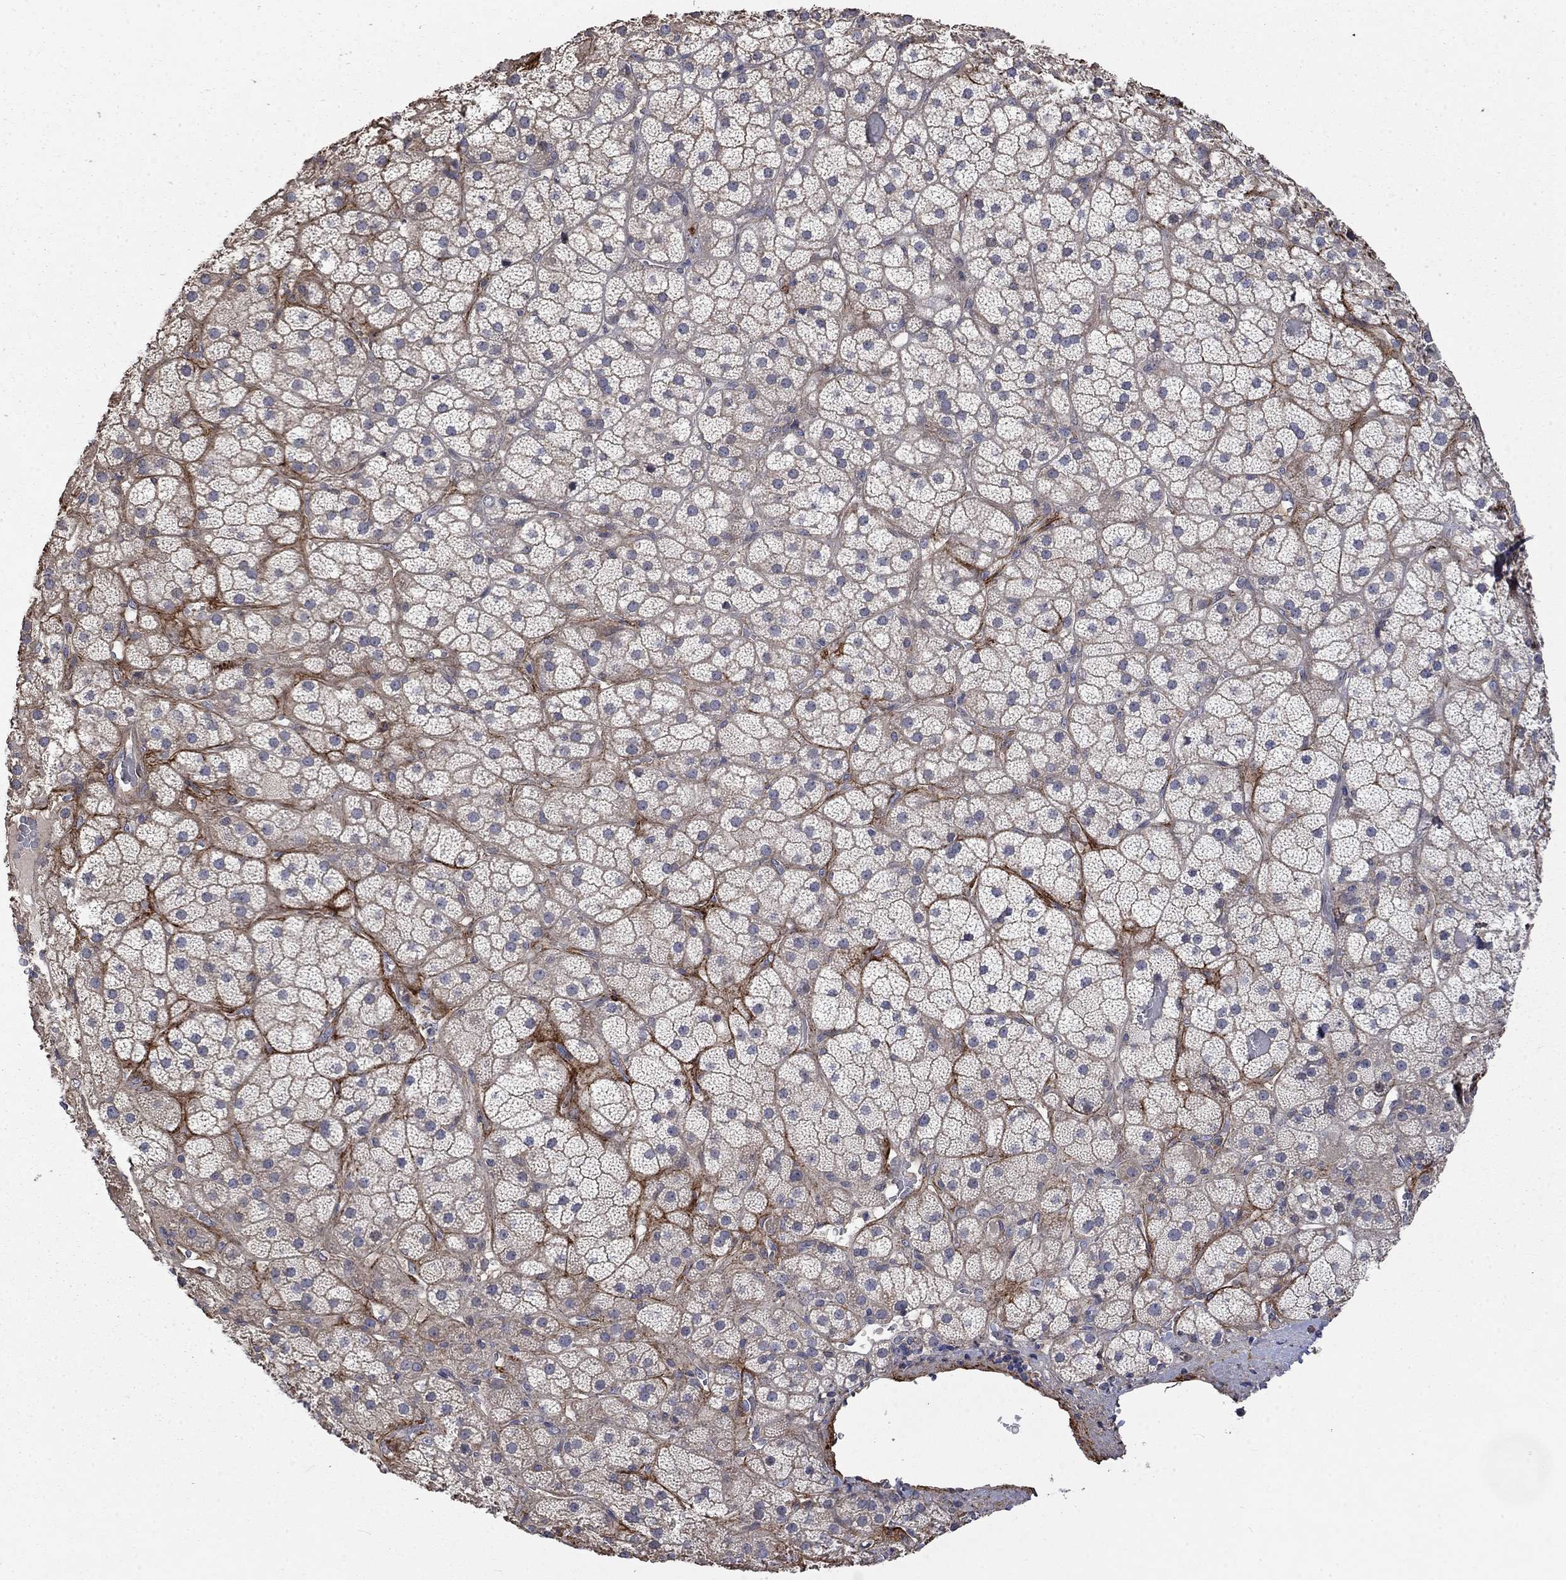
{"staining": {"intensity": "negative", "quantity": "none", "location": "none"}, "tissue": "adrenal gland", "cell_type": "Glandular cells", "image_type": "normal", "snomed": [{"axis": "morphology", "description": "Normal tissue, NOS"}, {"axis": "topography", "description": "Adrenal gland"}], "caption": "Micrograph shows no protein positivity in glandular cells of benign adrenal gland. (Stains: DAB (3,3'-diaminobenzidine) immunohistochemistry with hematoxylin counter stain, Microscopy: brightfield microscopy at high magnification).", "gene": "VCAN", "patient": {"sex": "male", "age": 57}}